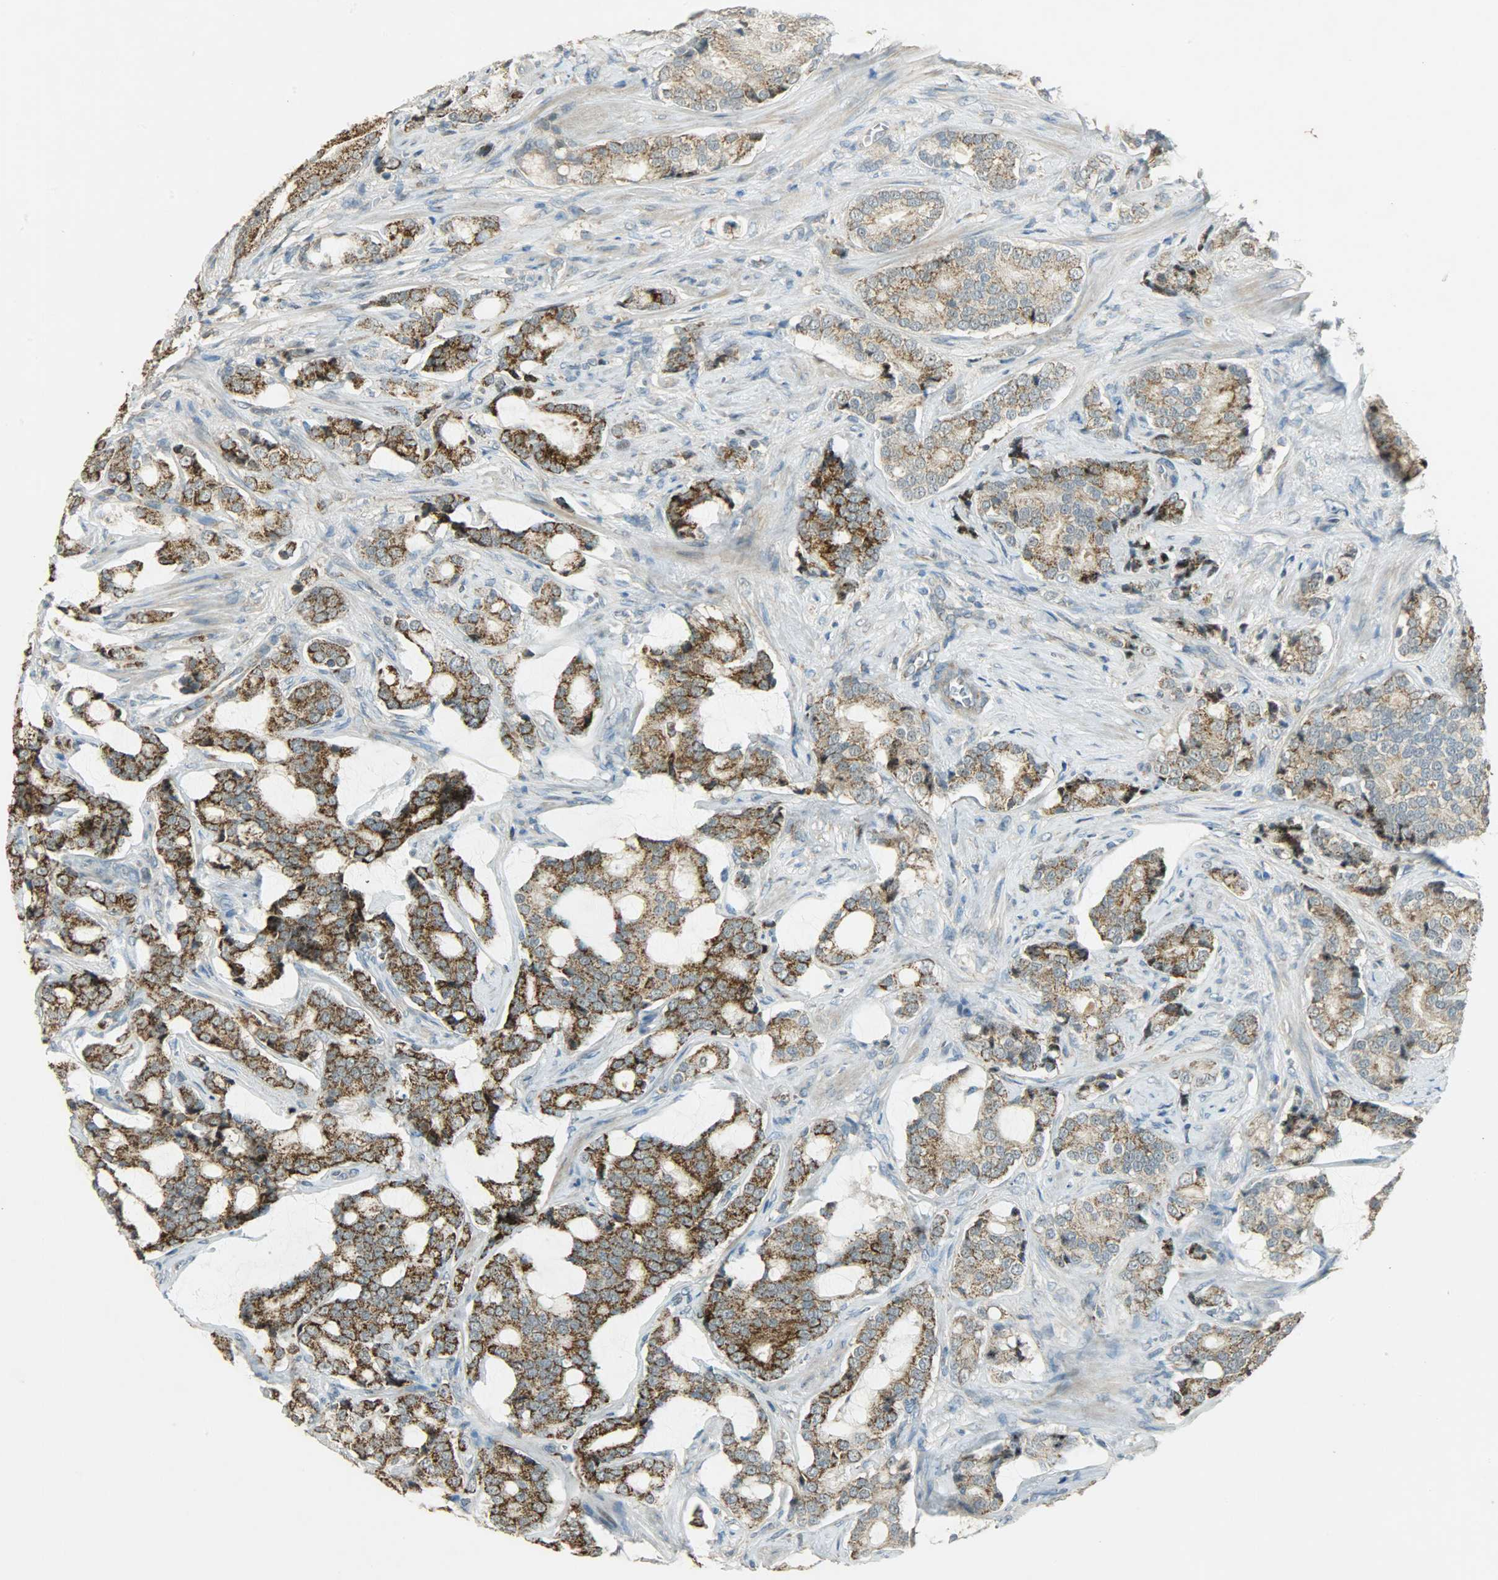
{"staining": {"intensity": "strong", "quantity": ">75%", "location": "cytoplasmic/membranous"}, "tissue": "prostate cancer", "cell_type": "Tumor cells", "image_type": "cancer", "snomed": [{"axis": "morphology", "description": "Adenocarcinoma, Low grade"}, {"axis": "topography", "description": "Prostate"}], "caption": "This is an image of immunohistochemistry (IHC) staining of prostate cancer (low-grade adenocarcinoma), which shows strong staining in the cytoplasmic/membranous of tumor cells.", "gene": "HDHD5", "patient": {"sex": "male", "age": 58}}